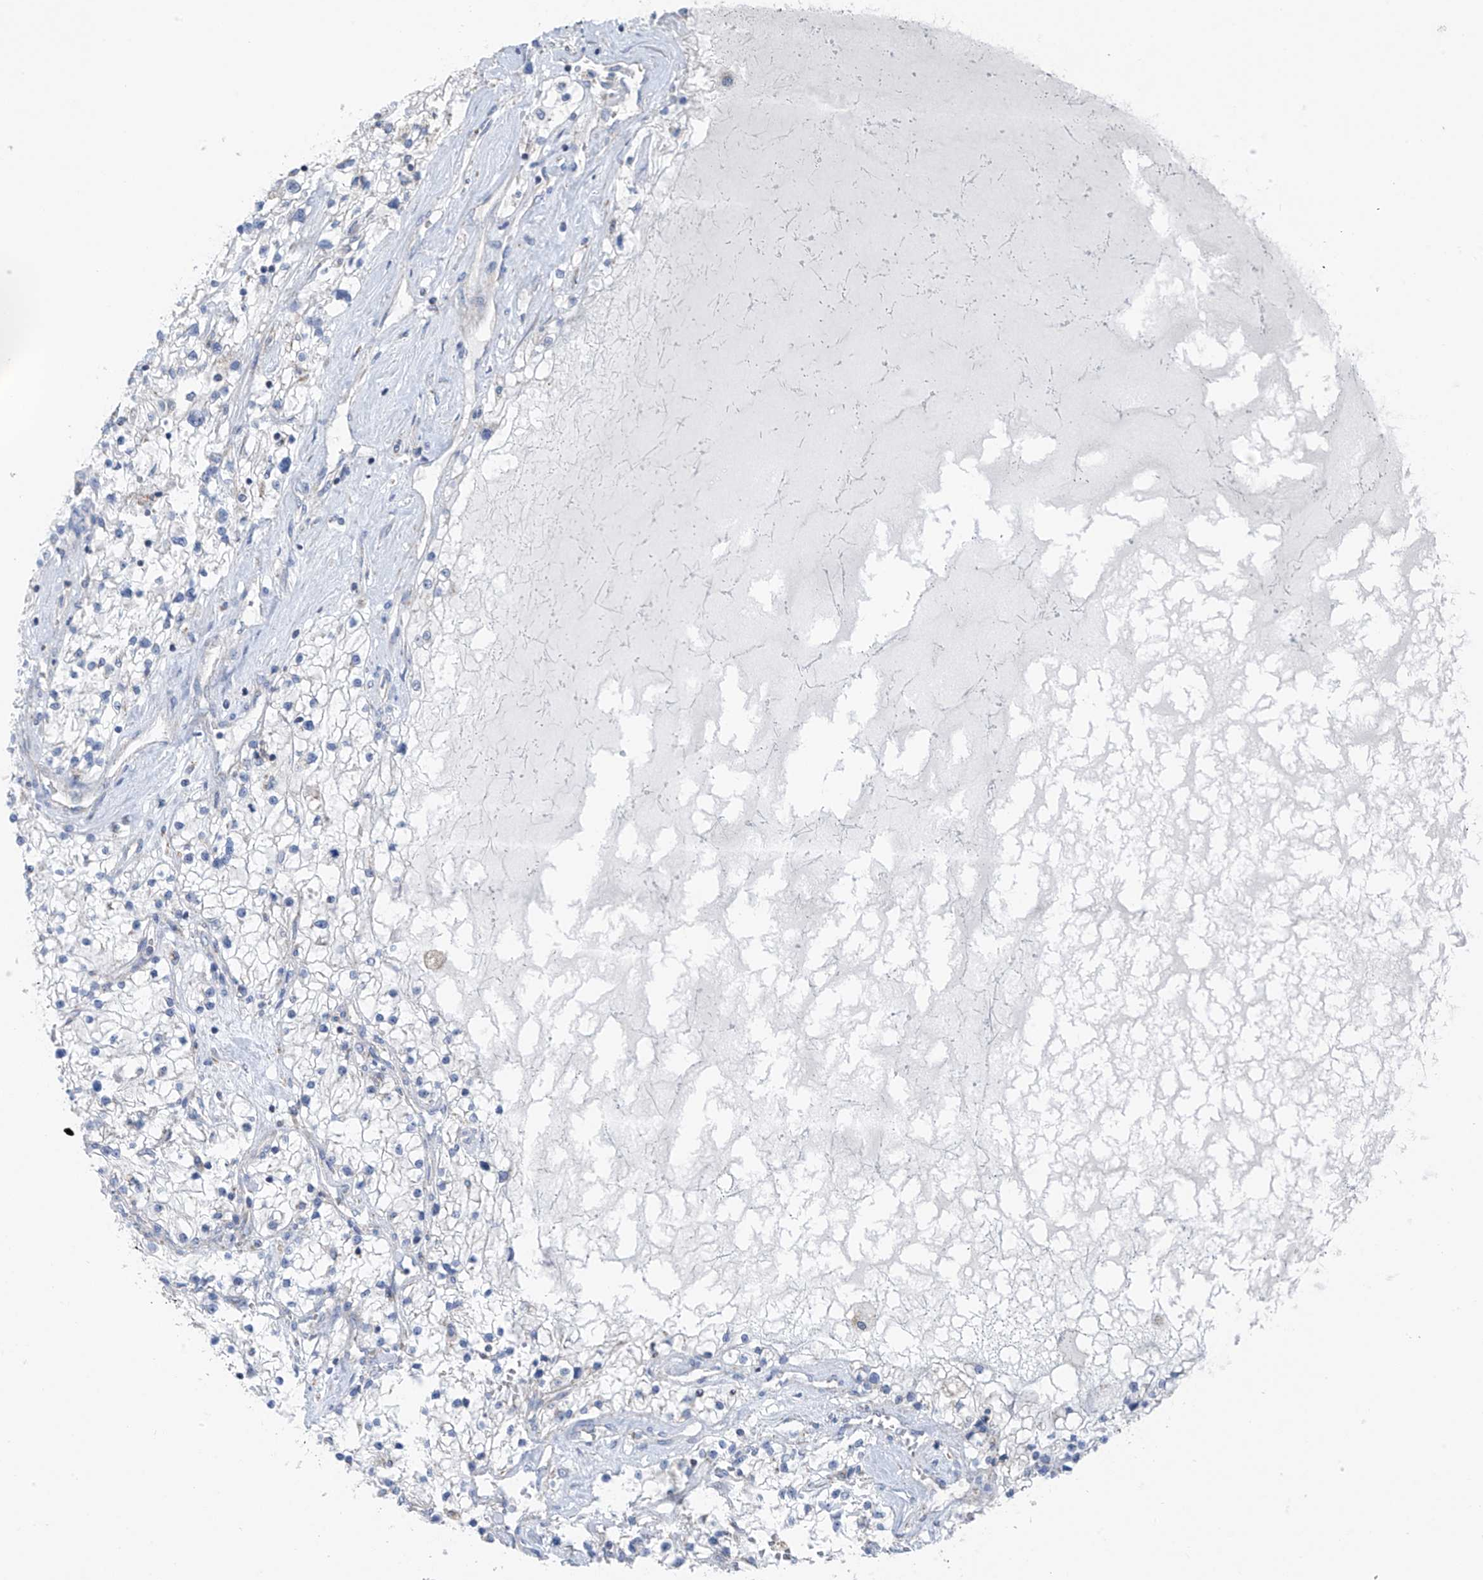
{"staining": {"intensity": "negative", "quantity": "none", "location": "none"}, "tissue": "renal cancer", "cell_type": "Tumor cells", "image_type": "cancer", "snomed": [{"axis": "morphology", "description": "Normal tissue, NOS"}, {"axis": "morphology", "description": "Adenocarcinoma, NOS"}, {"axis": "topography", "description": "Kidney"}], "caption": "Immunohistochemistry (IHC) micrograph of human renal cancer (adenocarcinoma) stained for a protein (brown), which demonstrates no staining in tumor cells. The staining is performed using DAB (3,3'-diaminobenzidine) brown chromogen with nuclei counter-stained in using hematoxylin.", "gene": "SYN3", "patient": {"sex": "male", "age": 68}}